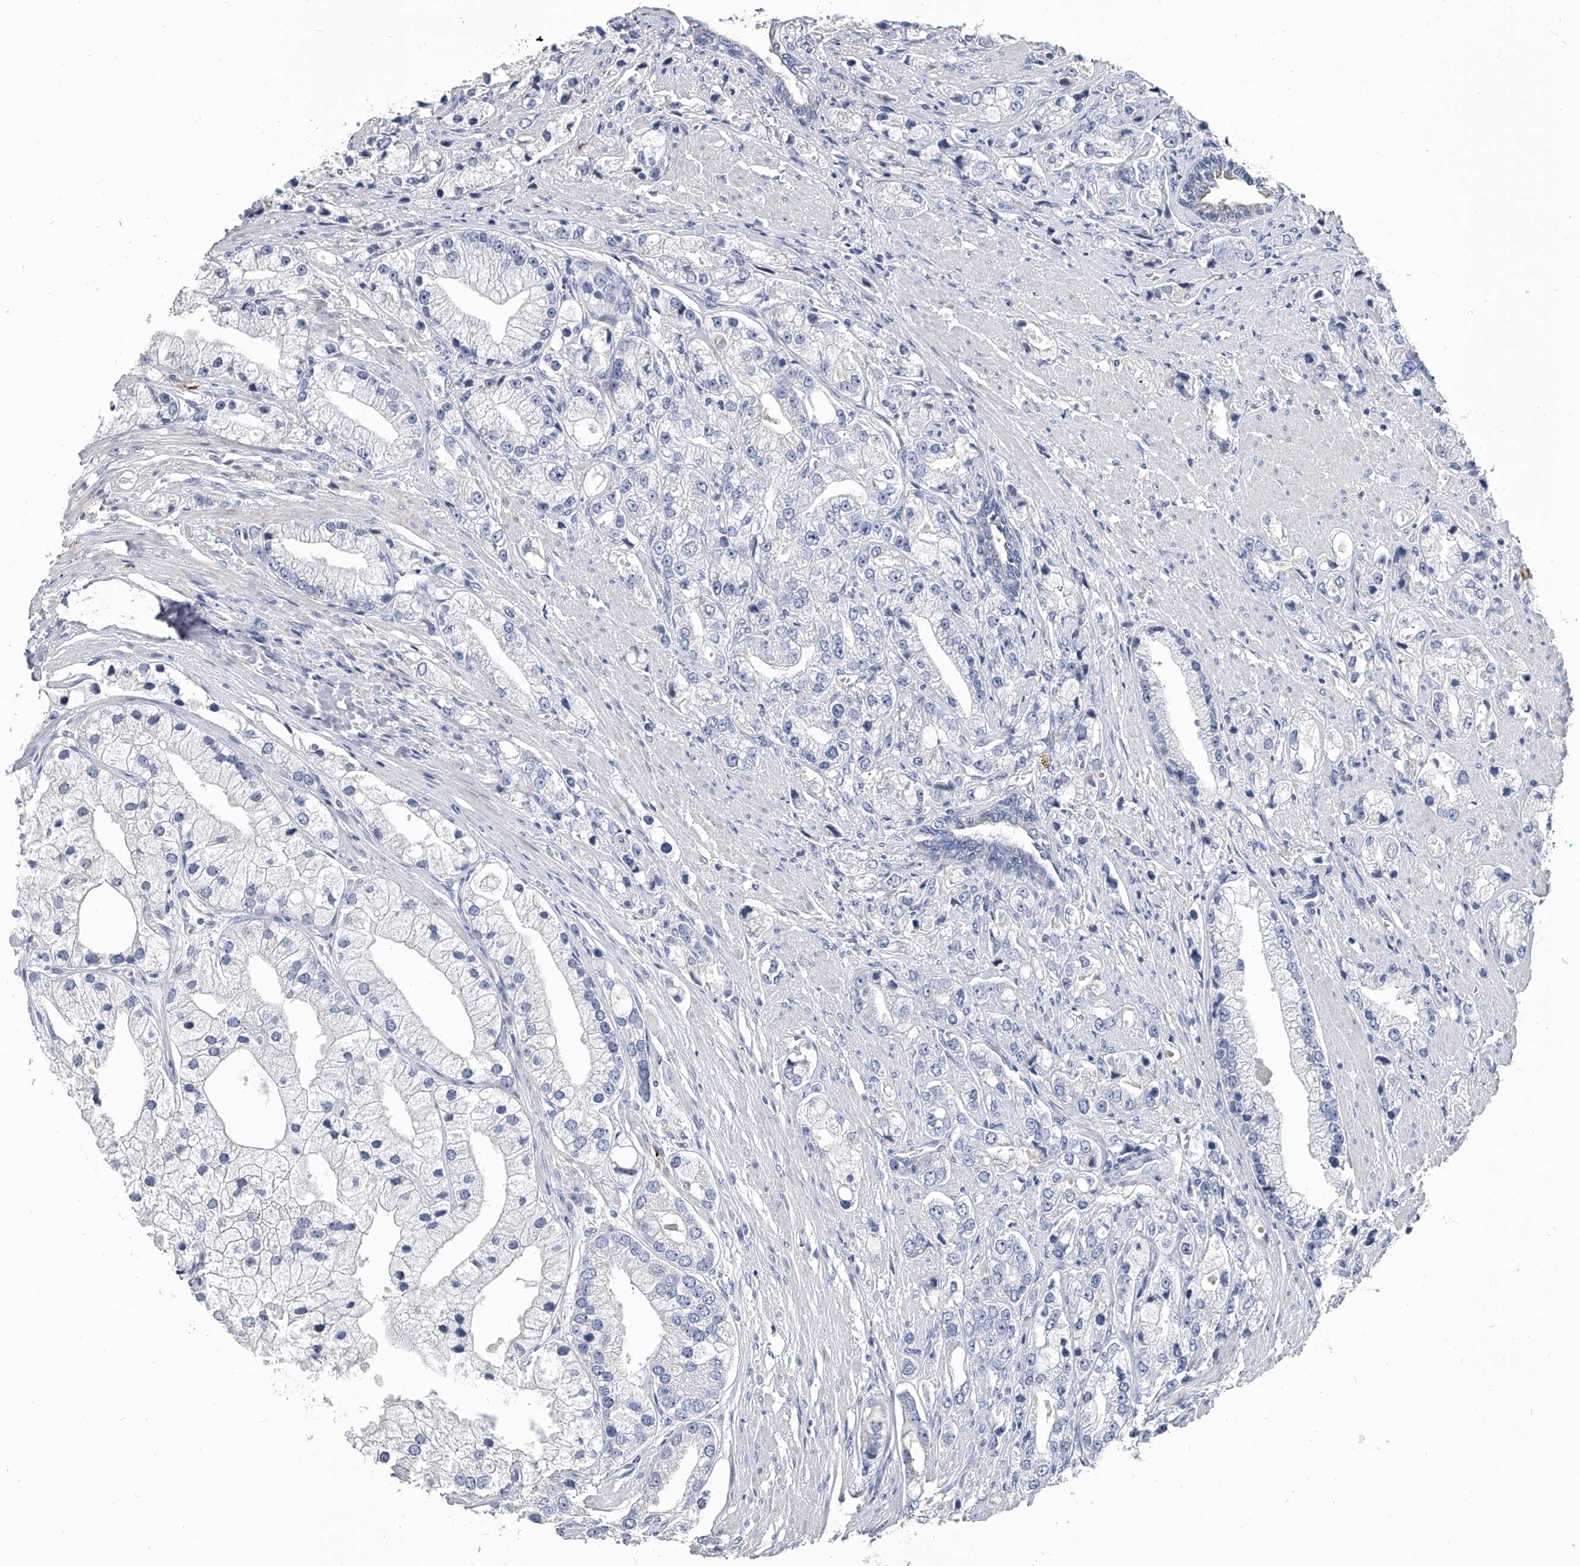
{"staining": {"intensity": "negative", "quantity": "none", "location": "none"}, "tissue": "prostate cancer", "cell_type": "Tumor cells", "image_type": "cancer", "snomed": [{"axis": "morphology", "description": "Adenocarcinoma, High grade"}, {"axis": "topography", "description": "Prostate"}], "caption": "DAB immunohistochemical staining of high-grade adenocarcinoma (prostate) reveals no significant positivity in tumor cells.", "gene": "SPP1", "patient": {"sex": "male", "age": 50}}